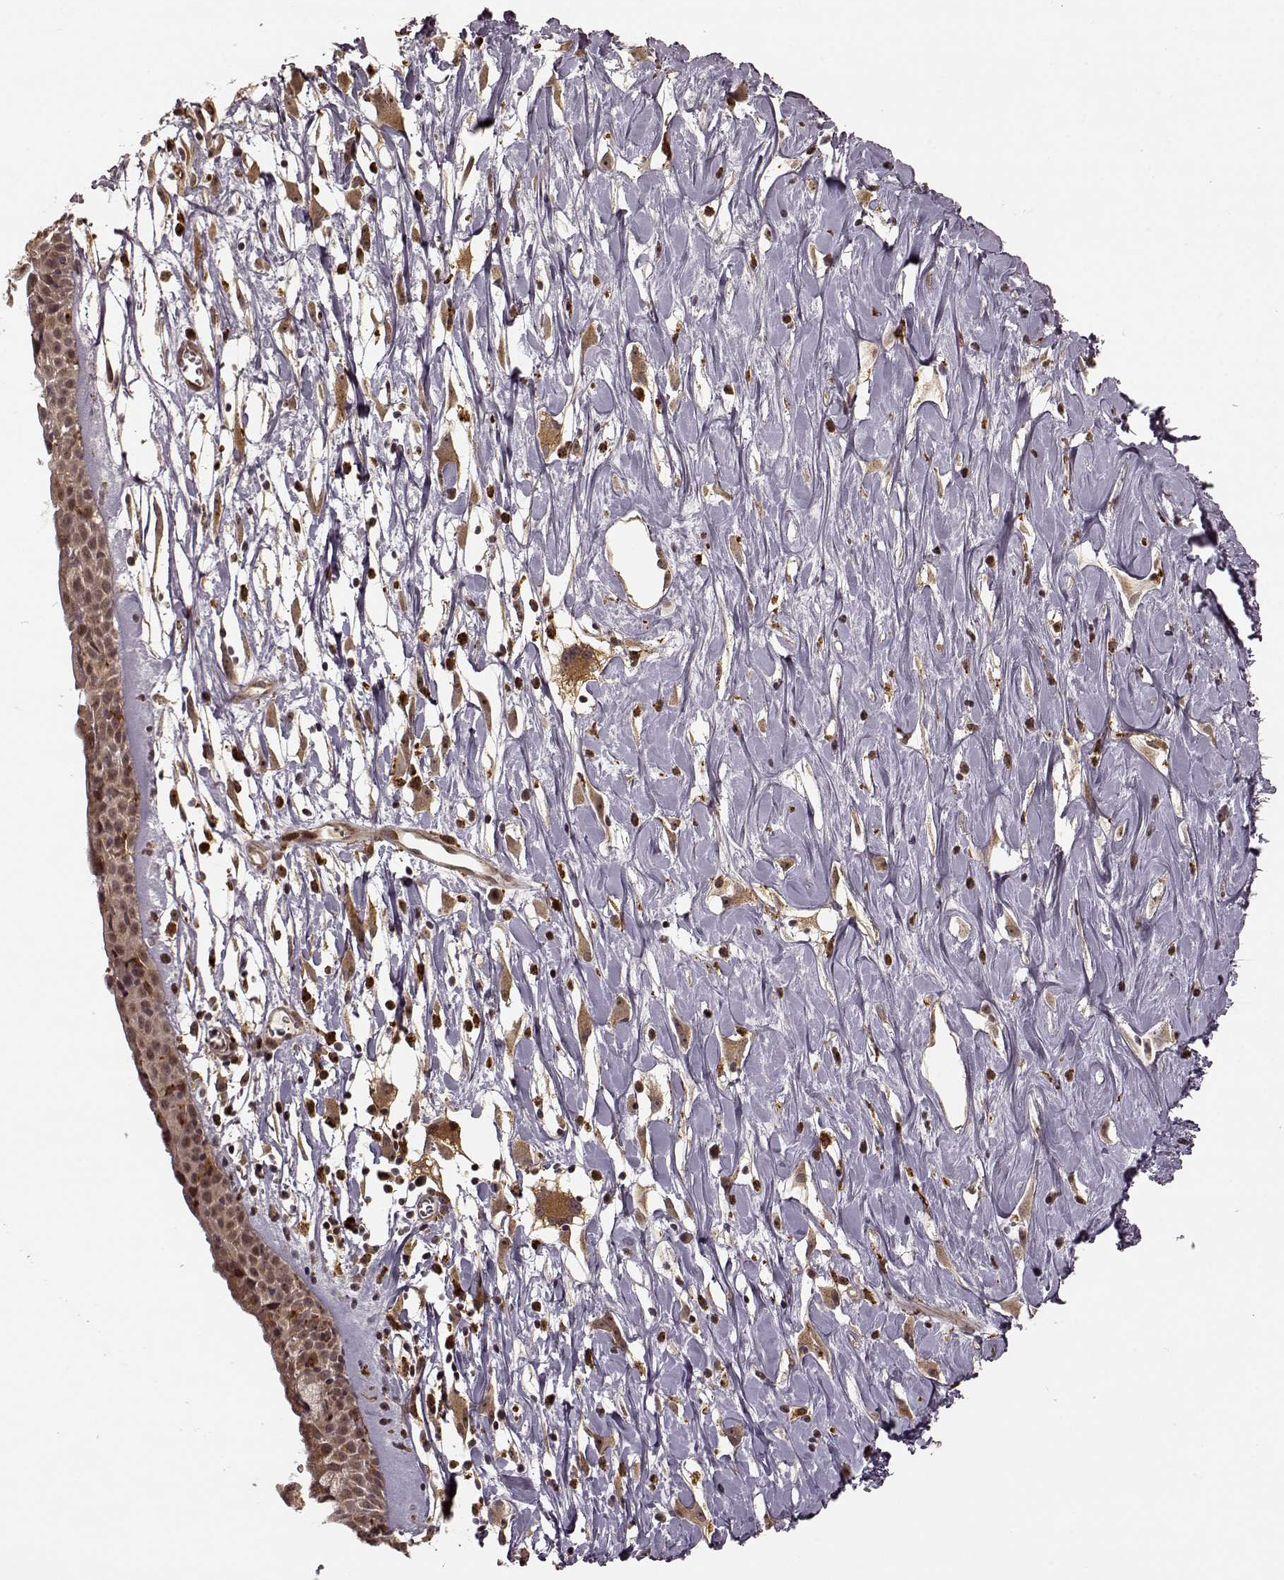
{"staining": {"intensity": "moderate", "quantity": "25%-75%", "location": "cytoplasmic/membranous"}, "tissue": "nasopharynx", "cell_type": "Respiratory epithelial cells", "image_type": "normal", "snomed": [{"axis": "morphology", "description": "Normal tissue, NOS"}, {"axis": "topography", "description": "Nasopharynx"}], "caption": "Human nasopharynx stained with a brown dye reveals moderate cytoplasmic/membranous positive staining in approximately 25%-75% of respiratory epithelial cells.", "gene": "SLC12A9", "patient": {"sex": "female", "age": 85}}